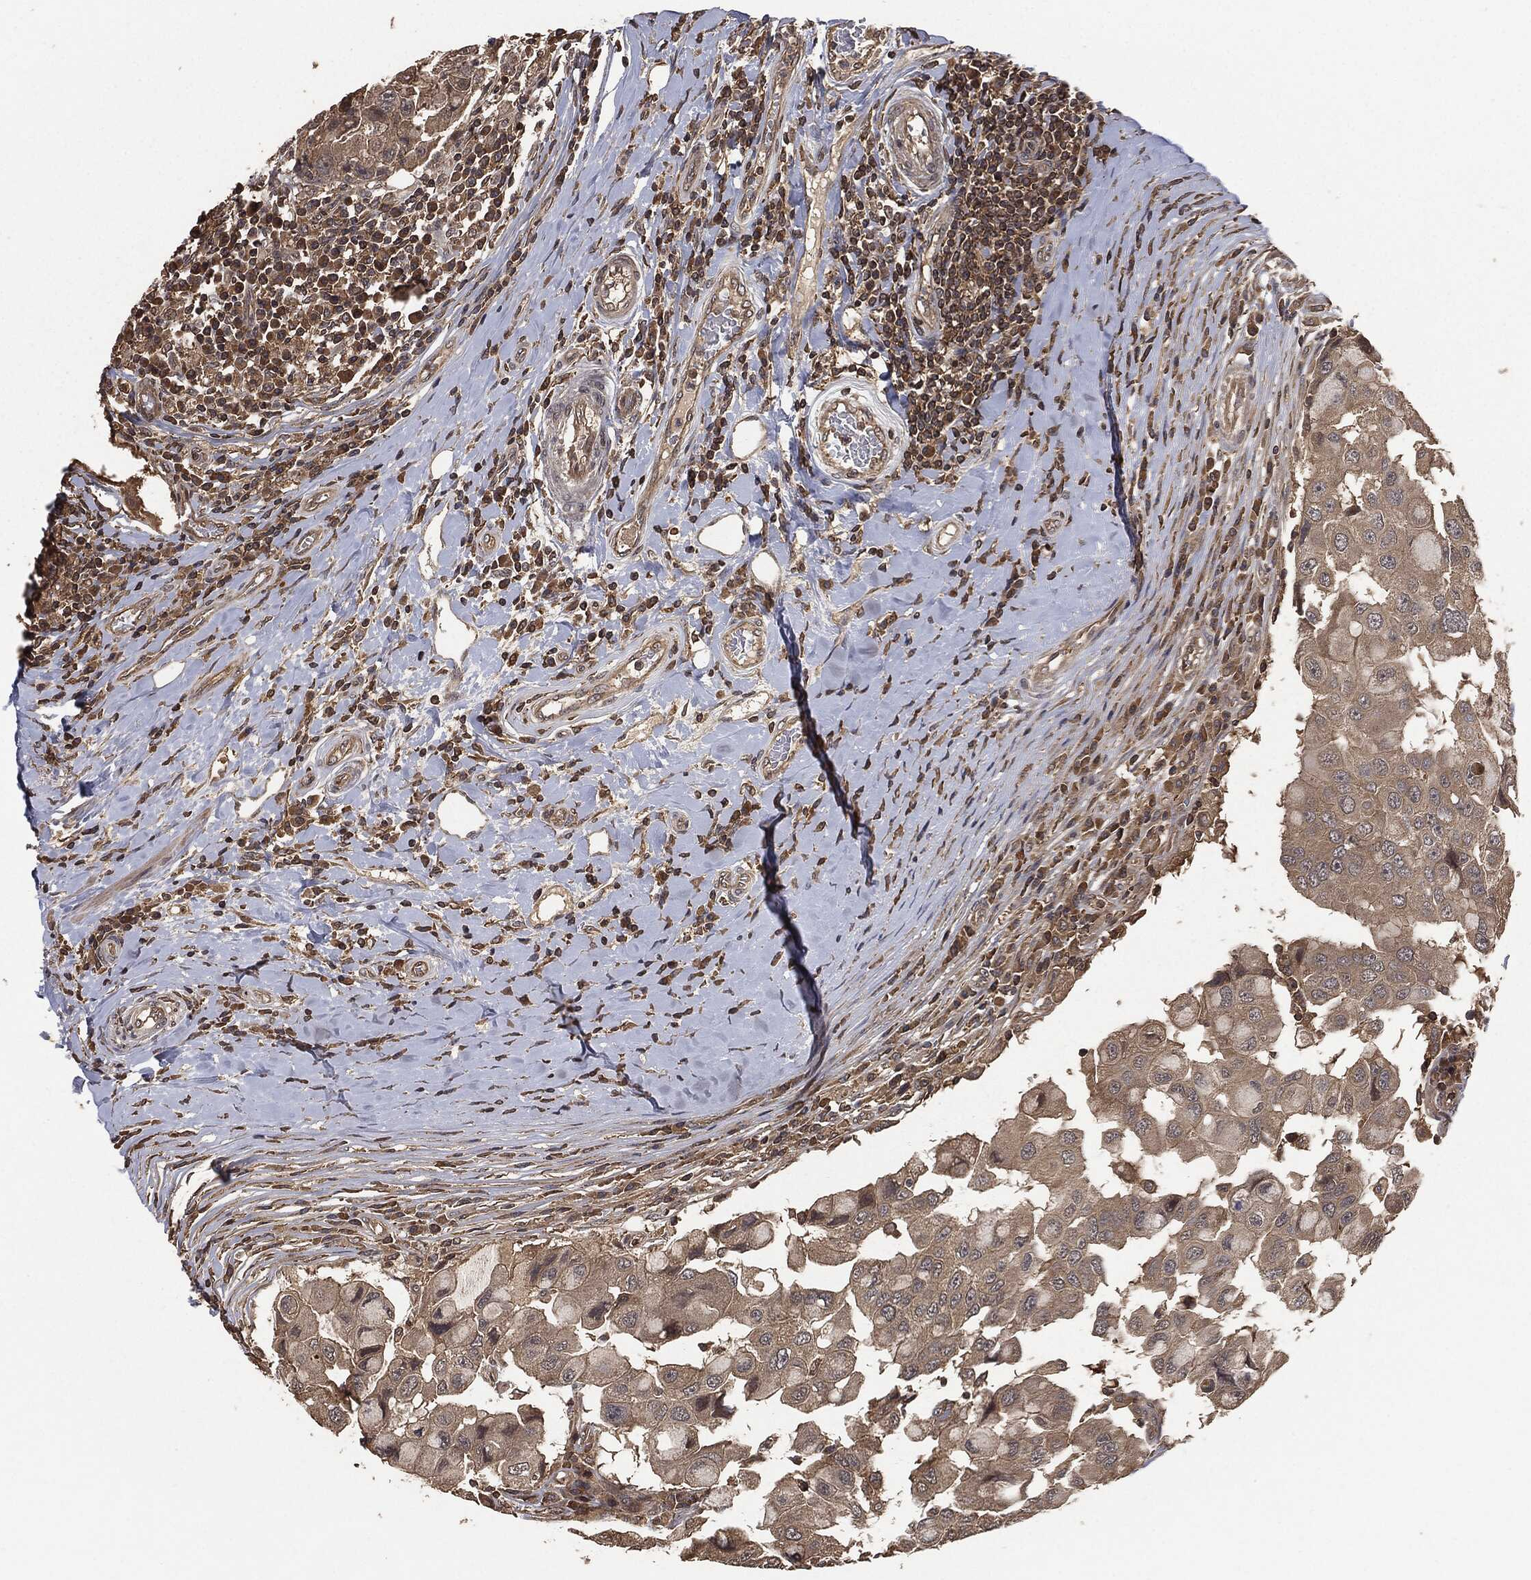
{"staining": {"intensity": "weak", "quantity": "25%-75%", "location": "cytoplasmic/membranous"}, "tissue": "breast cancer", "cell_type": "Tumor cells", "image_type": "cancer", "snomed": [{"axis": "morphology", "description": "Duct carcinoma"}, {"axis": "topography", "description": "Breast"}], "caption": "Infiltrating ductal carcinoma (breast) stained with a protein marker reveals weak staining in tumor cells.", "gene": "ERBIN", "patient": {"sex": "female", "age": 27}}